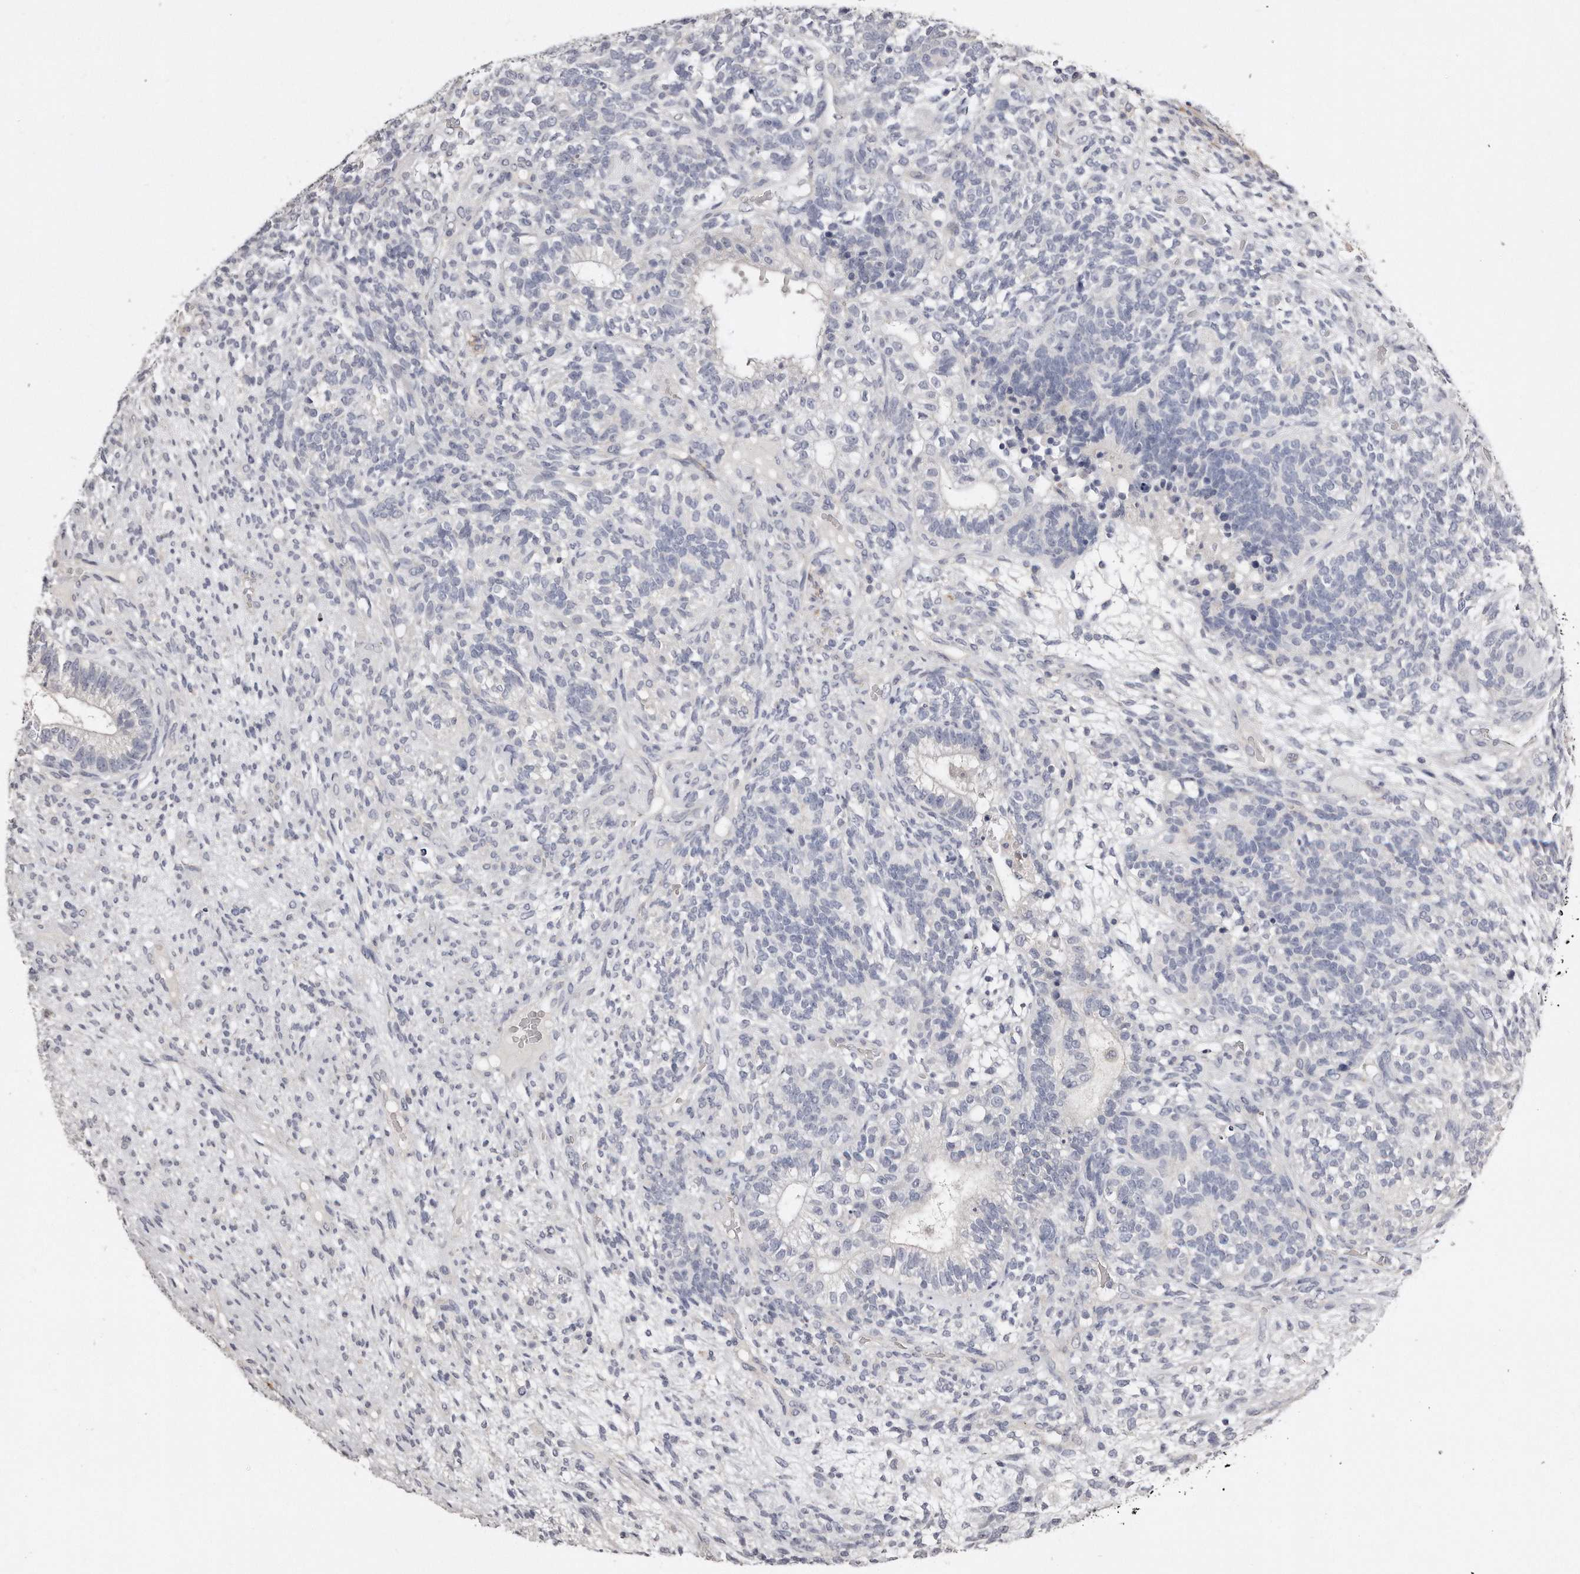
{"staining": {"intensity": "negative", "quantity": "none", "location": "none"}, "tissue": "testis cancer", "cell_type": "Tumor cells", "image_type": "cancer", "snomed": [{"axis": "morphology", "description": "Seminoma, NOS"}, {"axis": "morphology", "description": "Carcinoma, Embryonal, NOS"}, {"axis": "topography", "description": "Testis"}], "caption": "Human testis cancer (embryonal carcinoma) stained for a protein using immunohistochemistry shows no expression in tumor cells.", "gene": "LMOD1", "patient": {"sex": "male", "age": 28}}